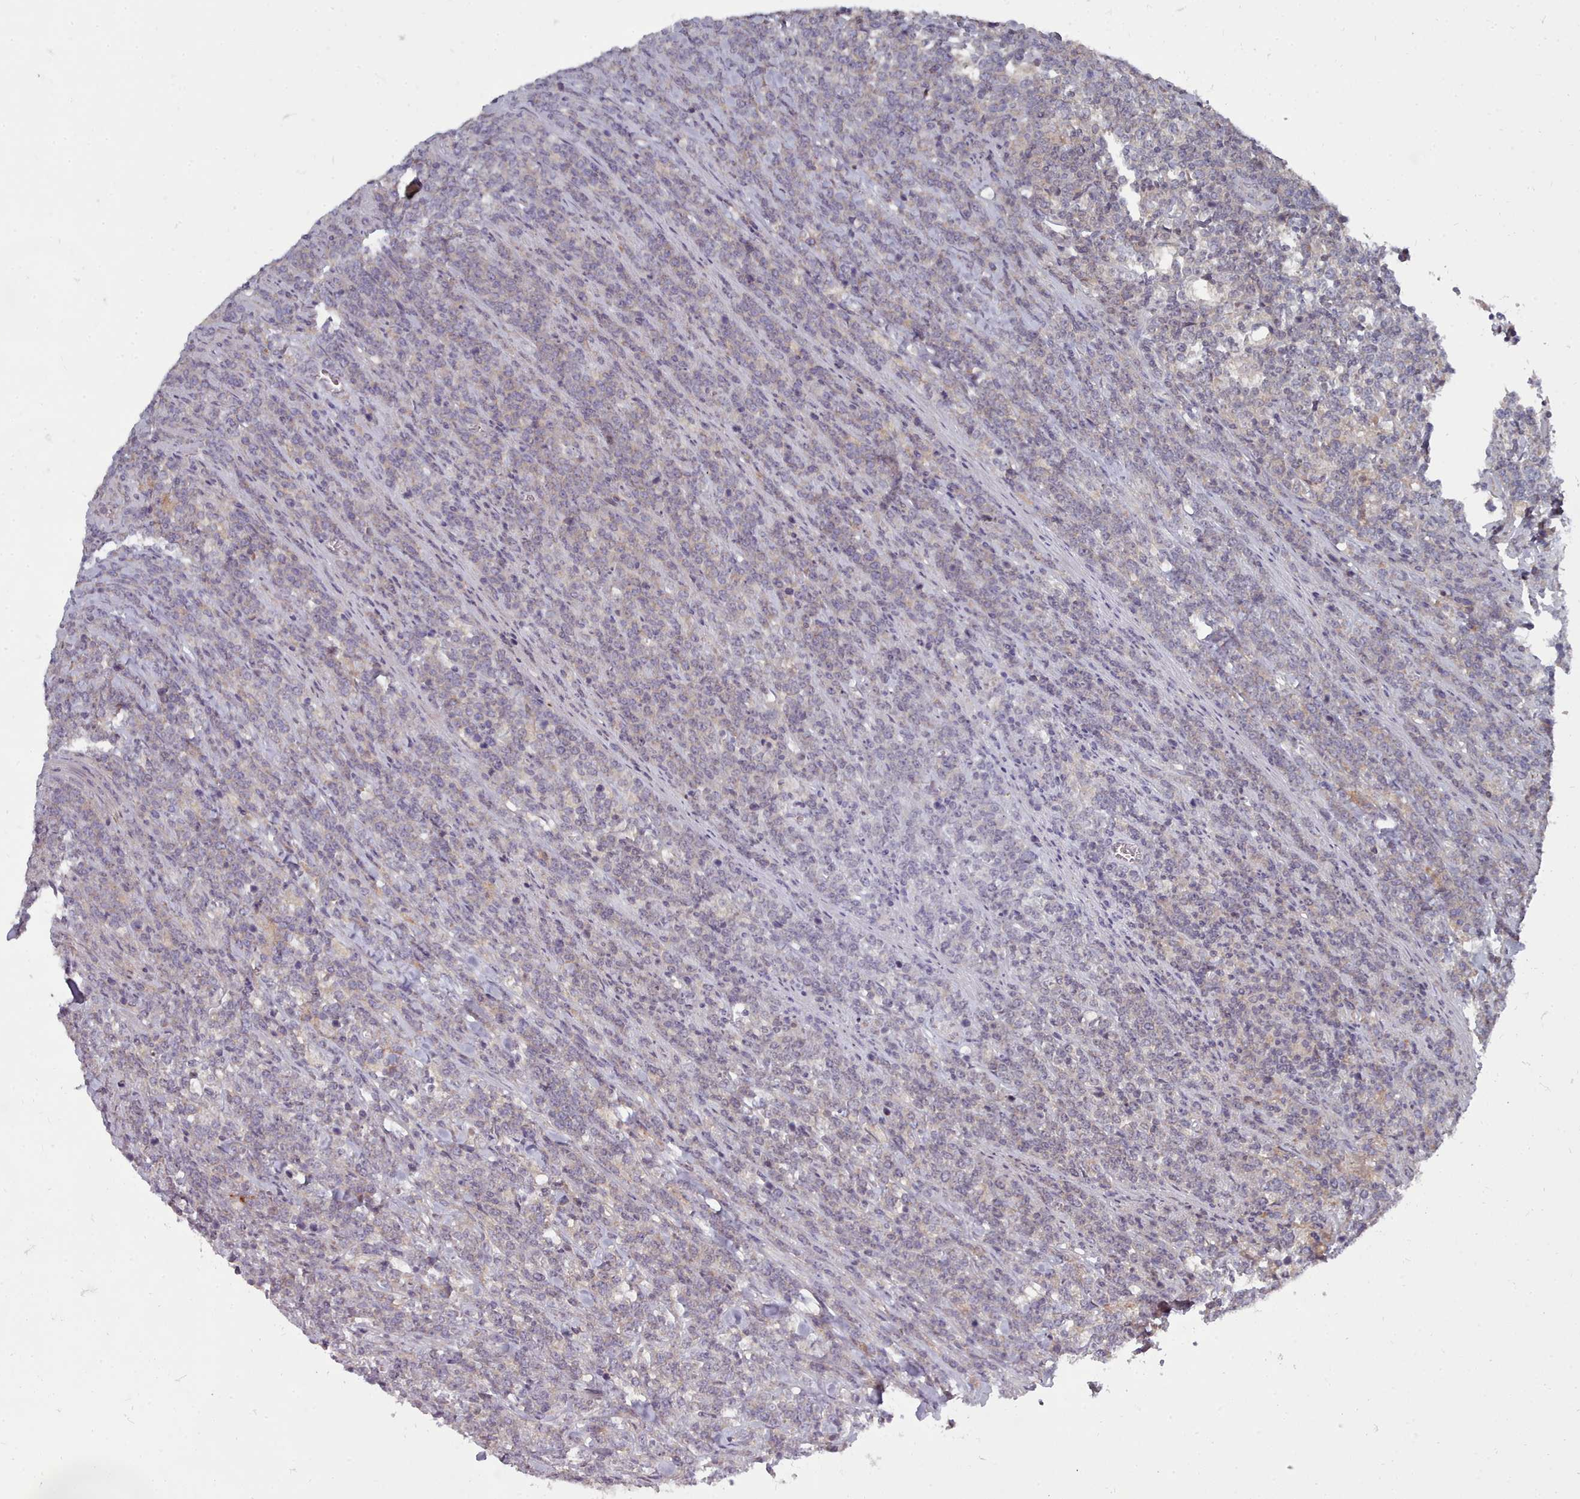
{"staining": {"intensity": "negative", "quantity": "none", "location": "none"}, "tissue": "lymphoma", "cell_type": "Tumor cells", "image_type": "cancer", "snomed": [{"axis": "morphology", "description": "Malignant lymphoma, non-Hodgkin's type, High grade"}, {"axis": "topography", "description": "Small intestine"}], "caption": "Immunohistochemical staining of lymphoma reveals no significant staining in tumor cells.", "gene": "ACKR3", "patient": {"sex": "male", "age": 8}}